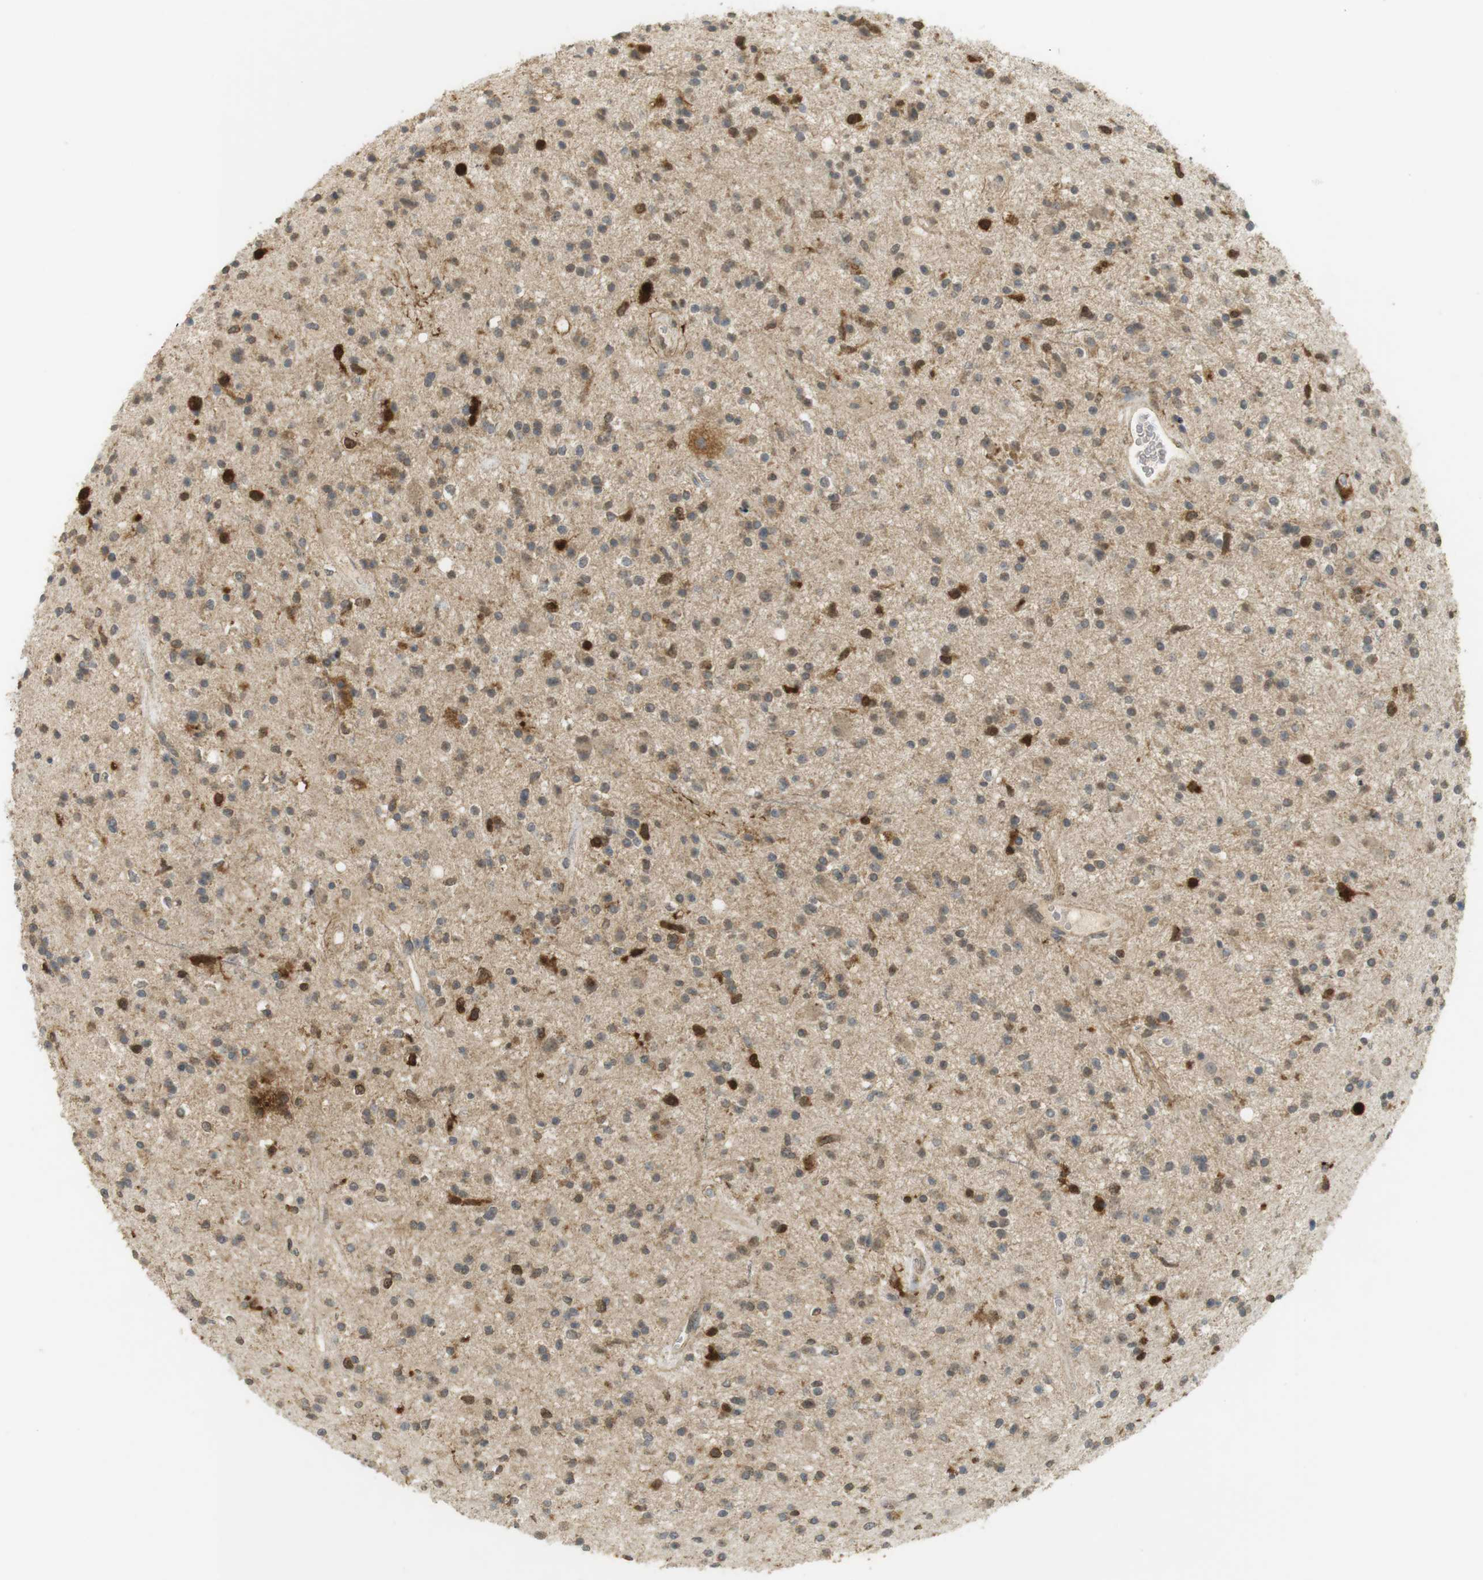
{"staining": {"intensity": "strong", "quantity": "<25%", "location": "cytoplasmic/membranous"}, "tissue": "glioma", "cell_type": "Tumor cells", "image_type": "cancer", "snomed": [{"axis": "morphology", "description": "Glioma, malignant, High grade"}, {"axis": "topography", "description": "Brain"}], "caption": "Tumor cells exhibit medium levels of strong cytoplasmic/membranous staining in about <25% of cells in malignant glioma (high-grade). The staining is performed using DAB brown chromogen to label protein expression. The nuclei are counter-stained blue using hematoxylin.", "gene": "TTK", "patient": {"sex": "male", "age": 33}}